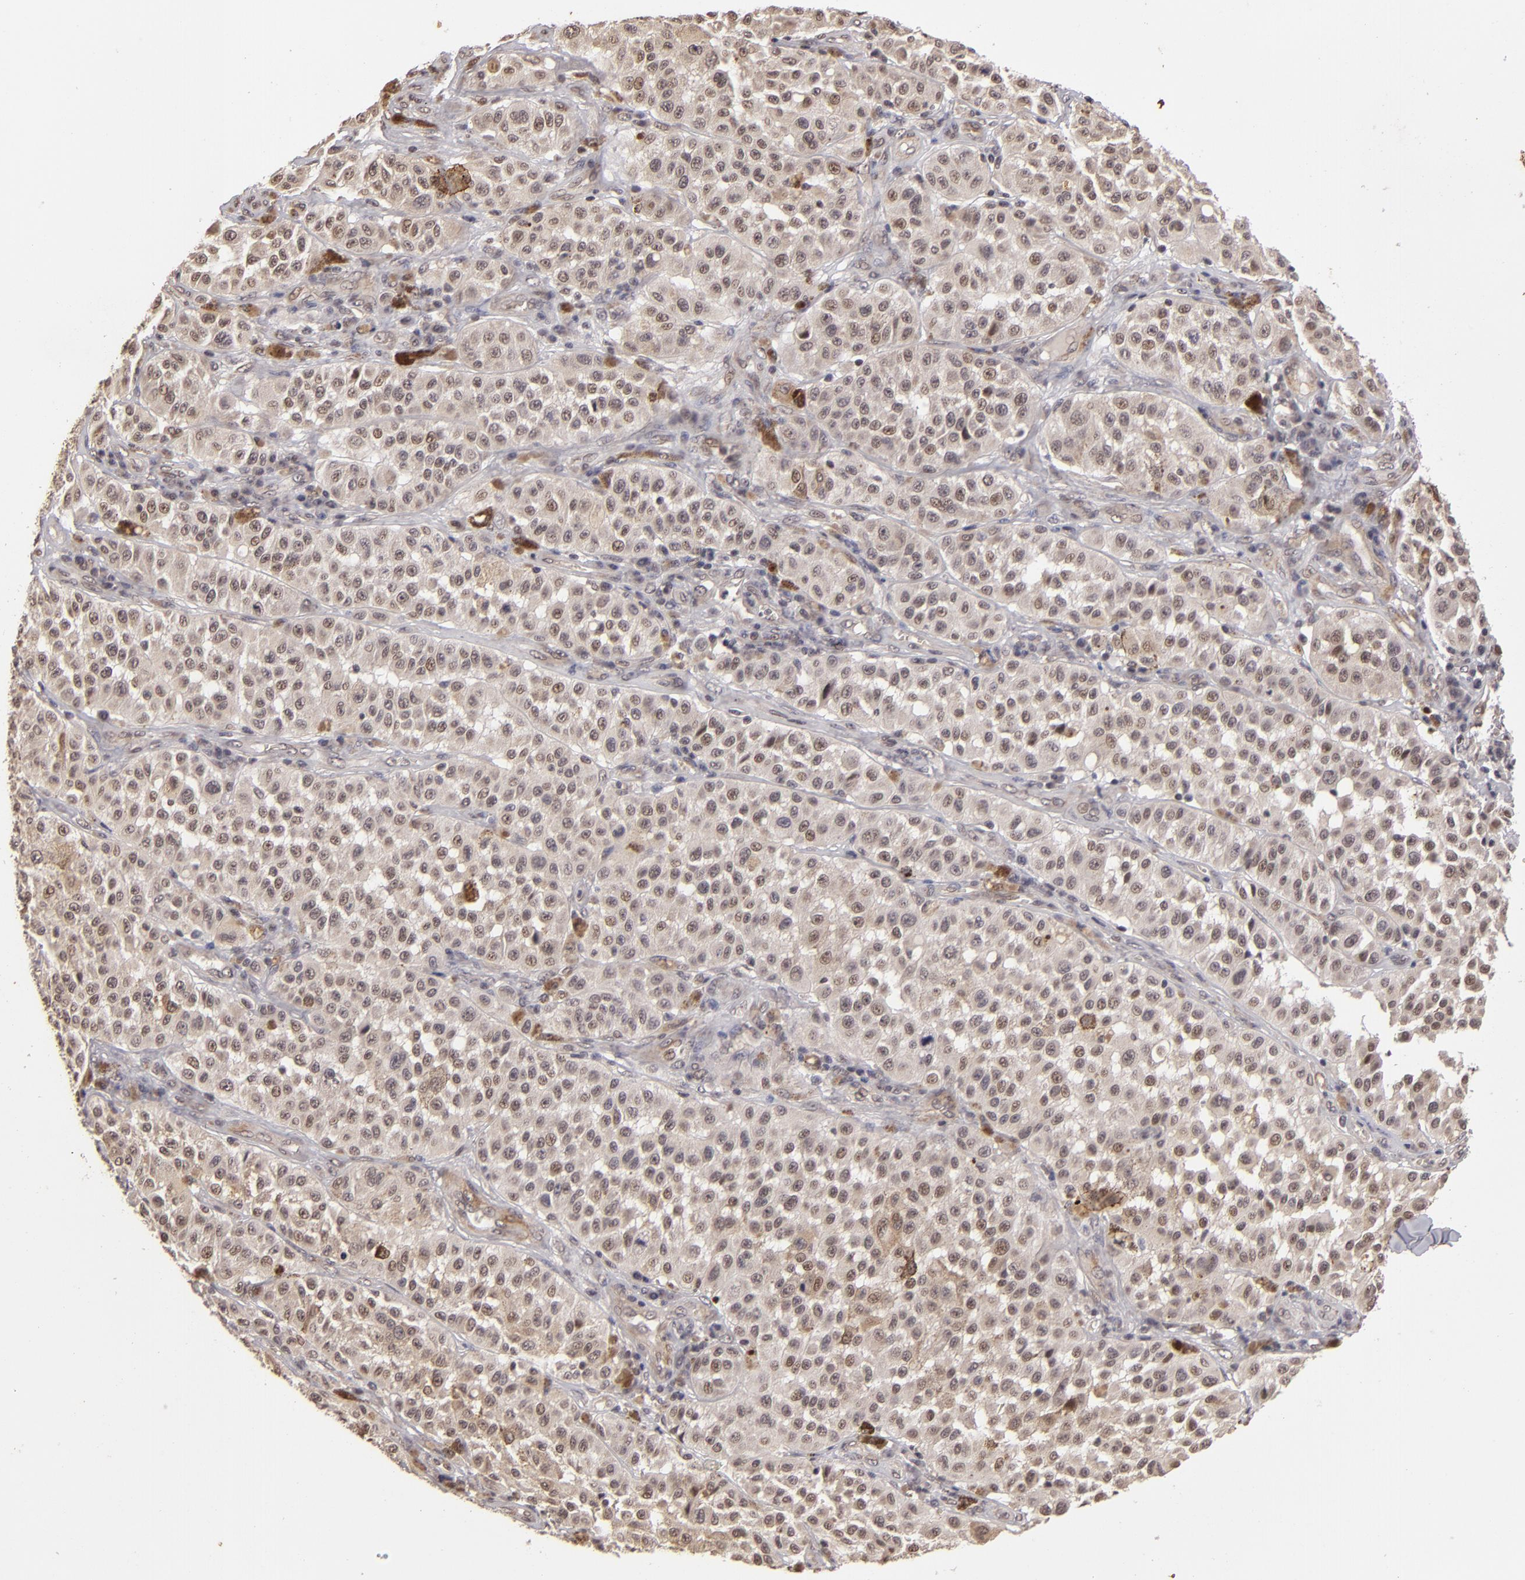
{"staining": {"intensity": "negative", "quantity": "none", "location": "none"}, "tissue": "melanoma", "cell_type": "Tumor cells", "image_type": "cancer", "snomed": [{"axis": "morphology", "description": "Malignant melanoma, NOS"}, {"axis": "topography", "description": "Skin"}], "caption": "Tumor cells are negative for brown protein staining in melanoma.", "gene": "DFFA", "patient": {"sex": "female", "age": 64}}